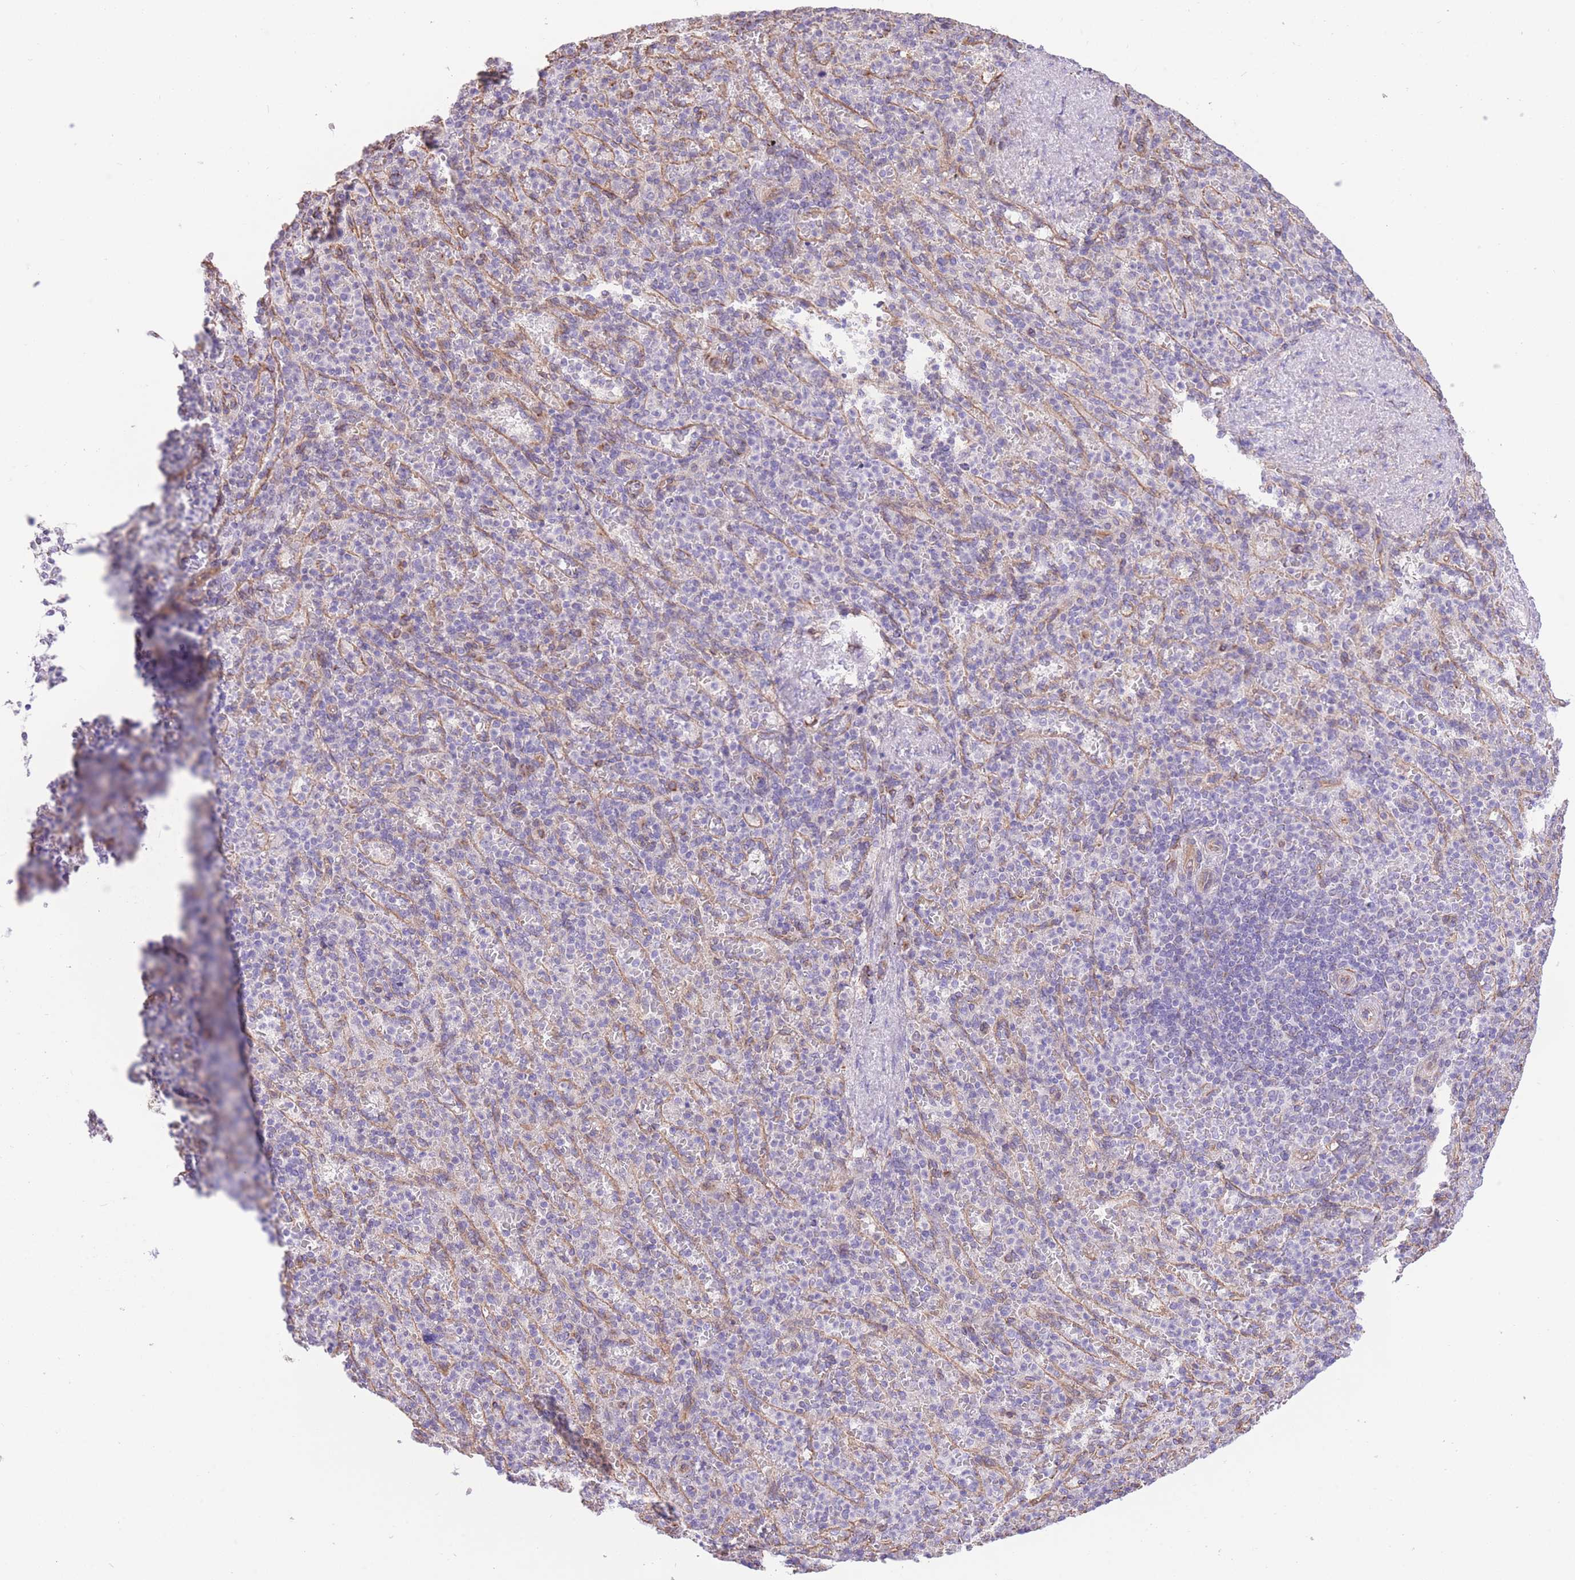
{"staining": {"intensity": "negative", "quantity": "none", "location": "none"}, "tissue": "spleen", "cell_type": "Cells in red pulp", "image_type": "normal", "snomed": [{"axis": "morphology", "description": "Normal tissue, NOS"}, {"axis": "topography", "description": "Spleen"}], "caption": "High power microscopy photomicrograph of an immunohistochemistry histopathology image of benign spleen, revealing no significant expression in cells in red pulp.", "gene": "RHOU", "patient": {"sex": "female", "age": 74}}